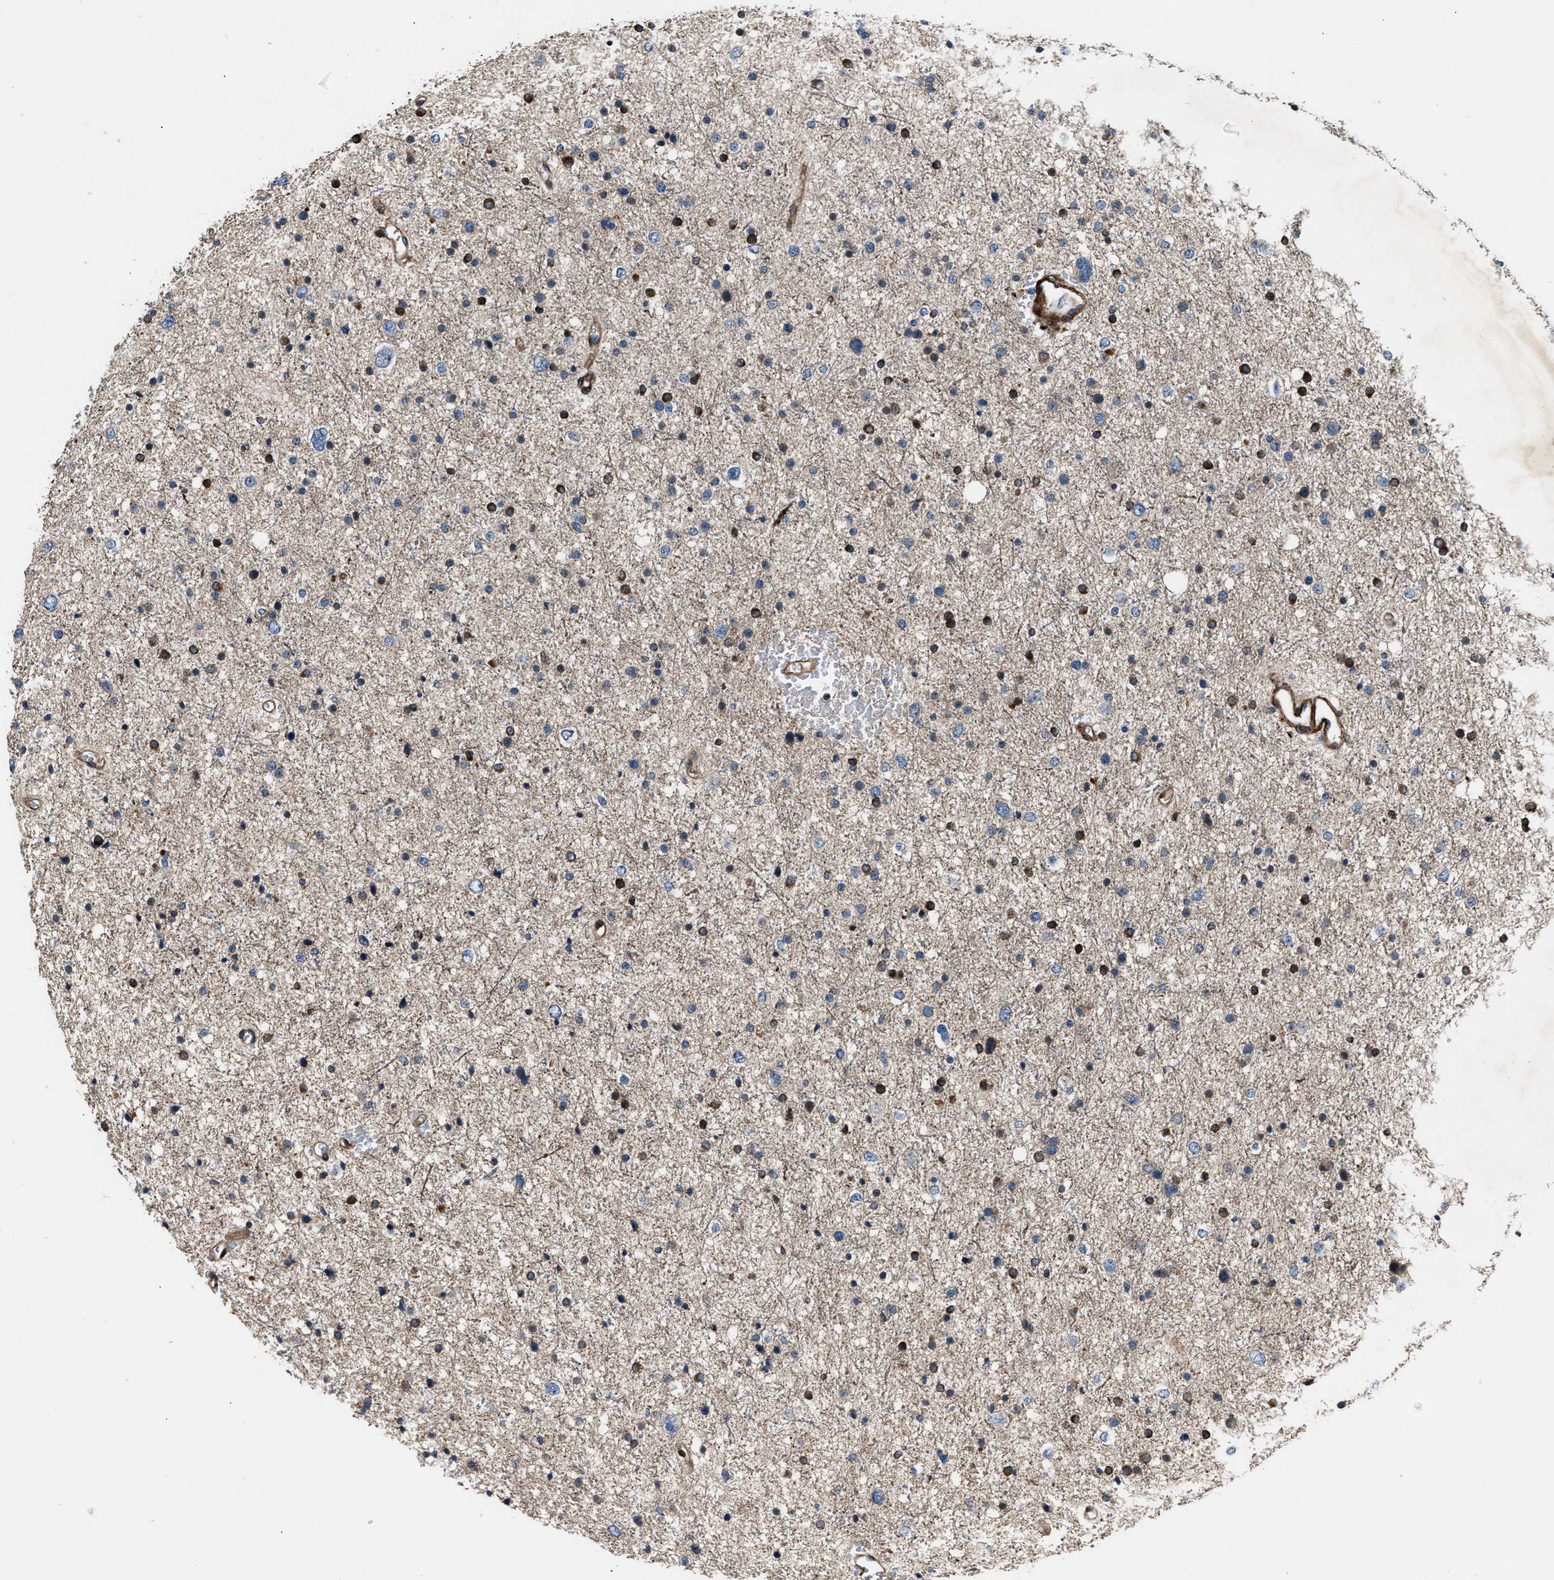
{"staining": {"intensity": "moderate", "quantity": "25%-75%", "location": "cytoplasmic/membranous"}, "tissue": "glioma", "cell_type": "Tumor cells", "image_type": "cancer", "snomed": [{"axis": "morphology", "description": "Glioma, malignant, Low grade"}, {"axis": "topography", "description": "Brain"}], "caption": "Brown immunohistochemical staining in glioma demonstrates moderate cytoplasmic/membranous staining in about 25%-75% of tumor cells. The protein of interest is shown in brown color, while the nuclei are stained blue.", "gene": "DYNC2I1", "patient": {"sex": "female", "age": 37}}